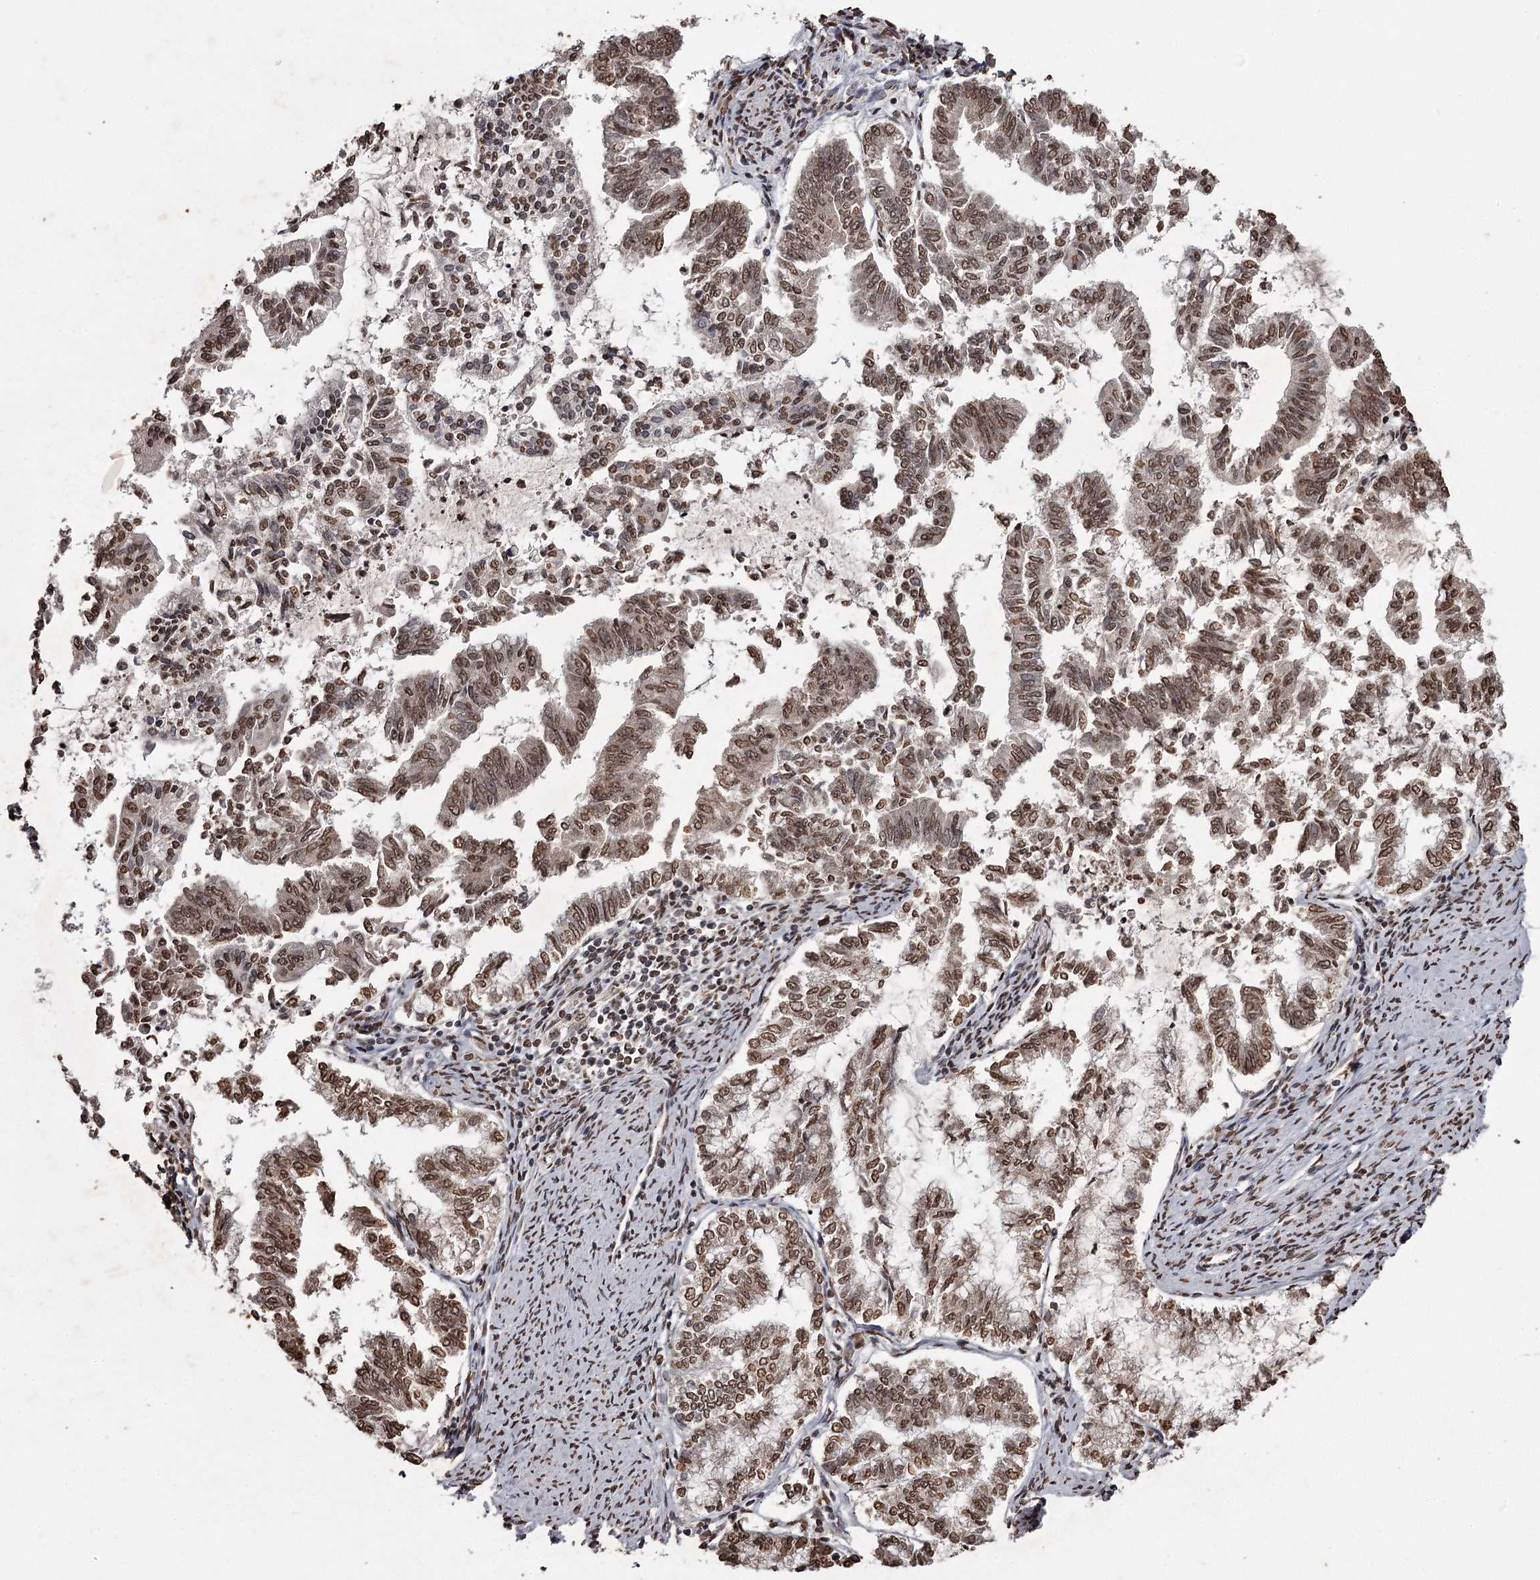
{"staining": {"intensity": "moderate", "quantity": ">75%", "location": "nuclear"}, "tissue": "endometrial cancer", "cell_type": "Tumor cells", "image_type": "cancer", "snomed": [{"axis": "morphology", "description": "Adenocarcinoma, NOS"}, {"axis": "topography", "description": "Endometrium"}], "caption": "Protein expression analysis of human endometrial cancer reveals moderate nuclear positivity in approximately >75% of tumor cells.", "gene": "THYN1", "patient": {"sex": "female", "age": 79}}